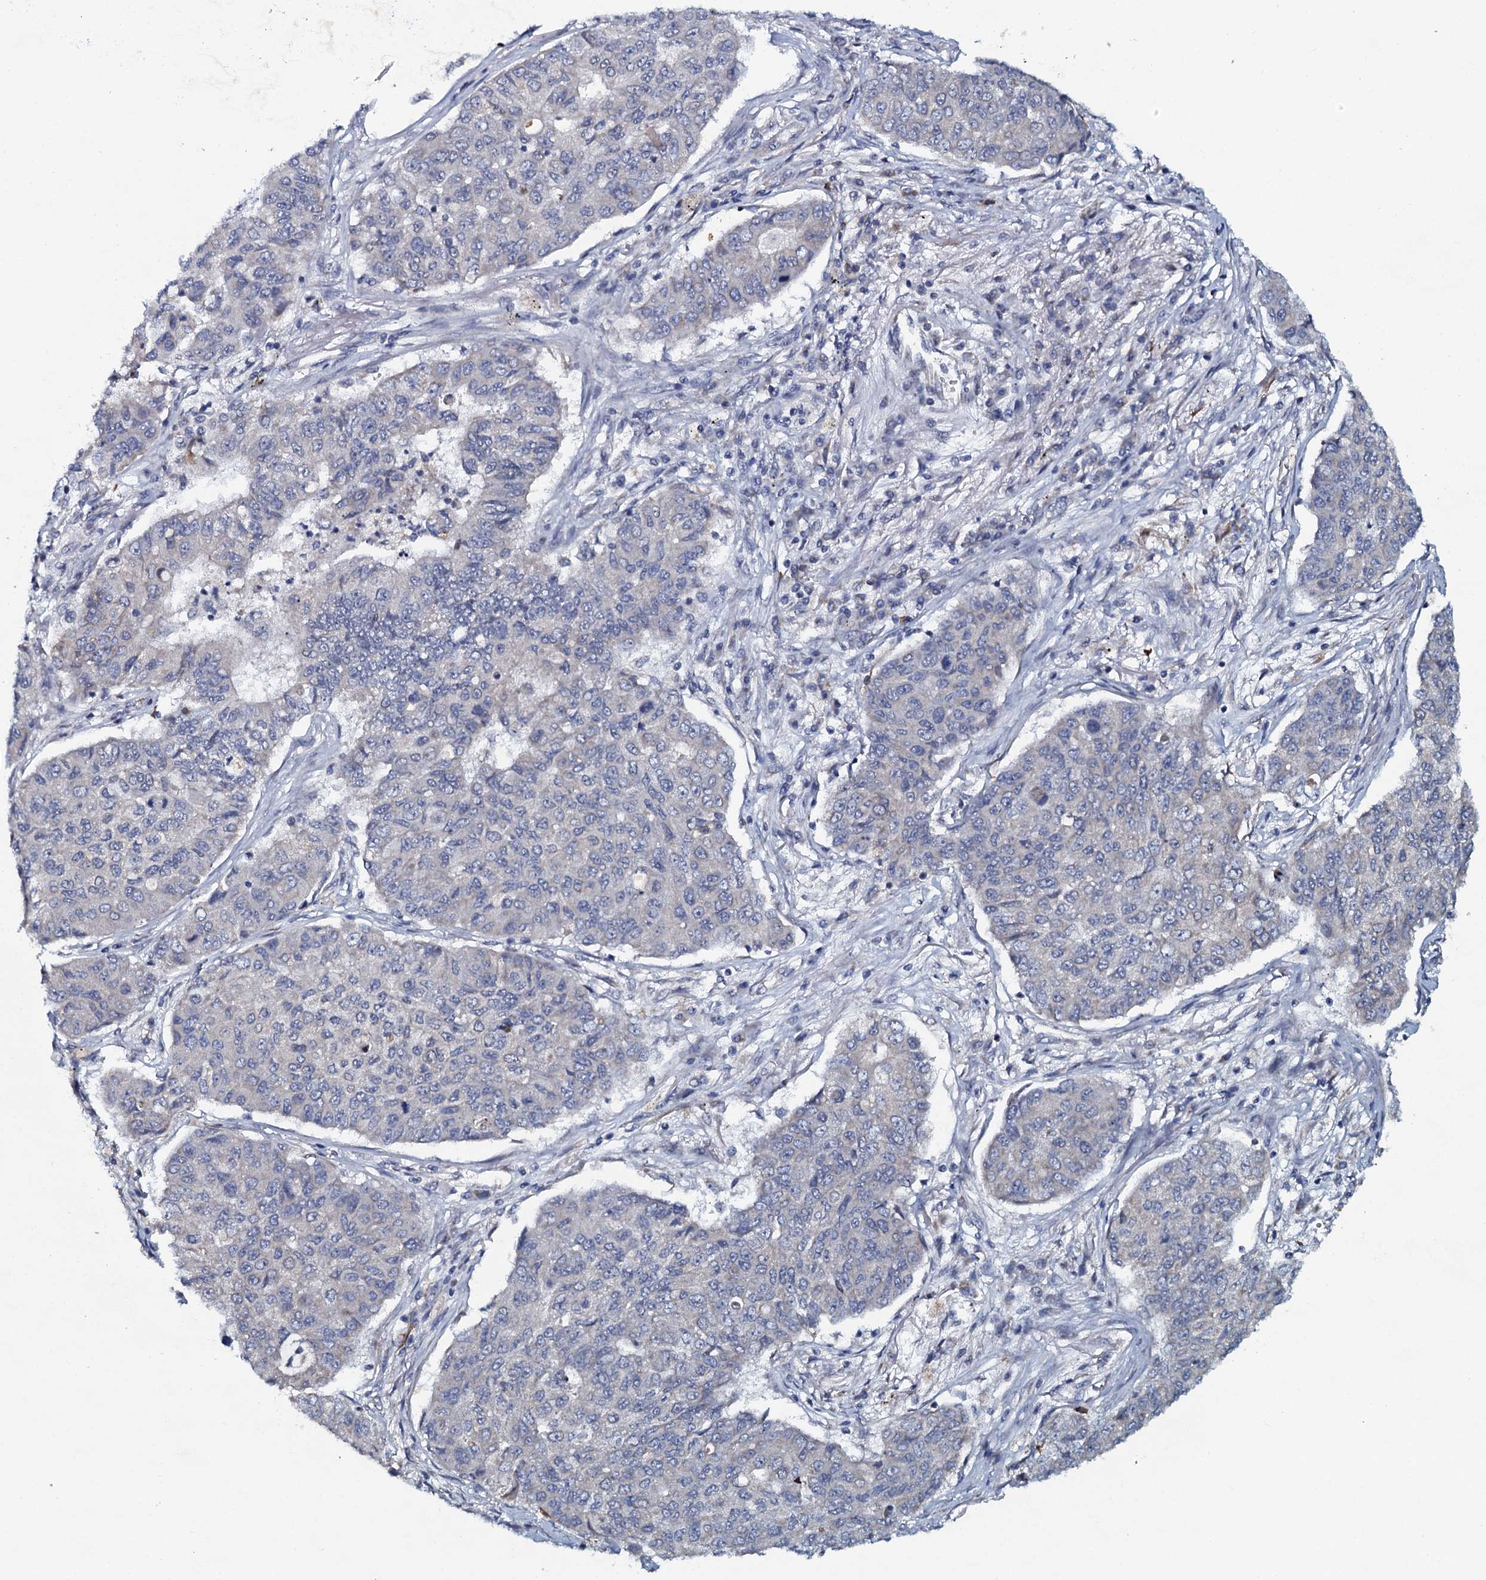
{"staining": {"intensity": "negative", "quantity": "none", "location": "none"}, "tissue": "lung cancer", "cell_type": "Tumor cells", "image_type": "cancer", "snomed": [{"axis": "morphology", "description": "Squamous cell carcinoma, NOS"}, {"axis": "topography", "description": "Lung"}], "caption": "A micrograph of human lung cancer is negative for staining in tumor cells.", "gene": "KCTD4", "patient": {"sex": "male", "age": 74}}